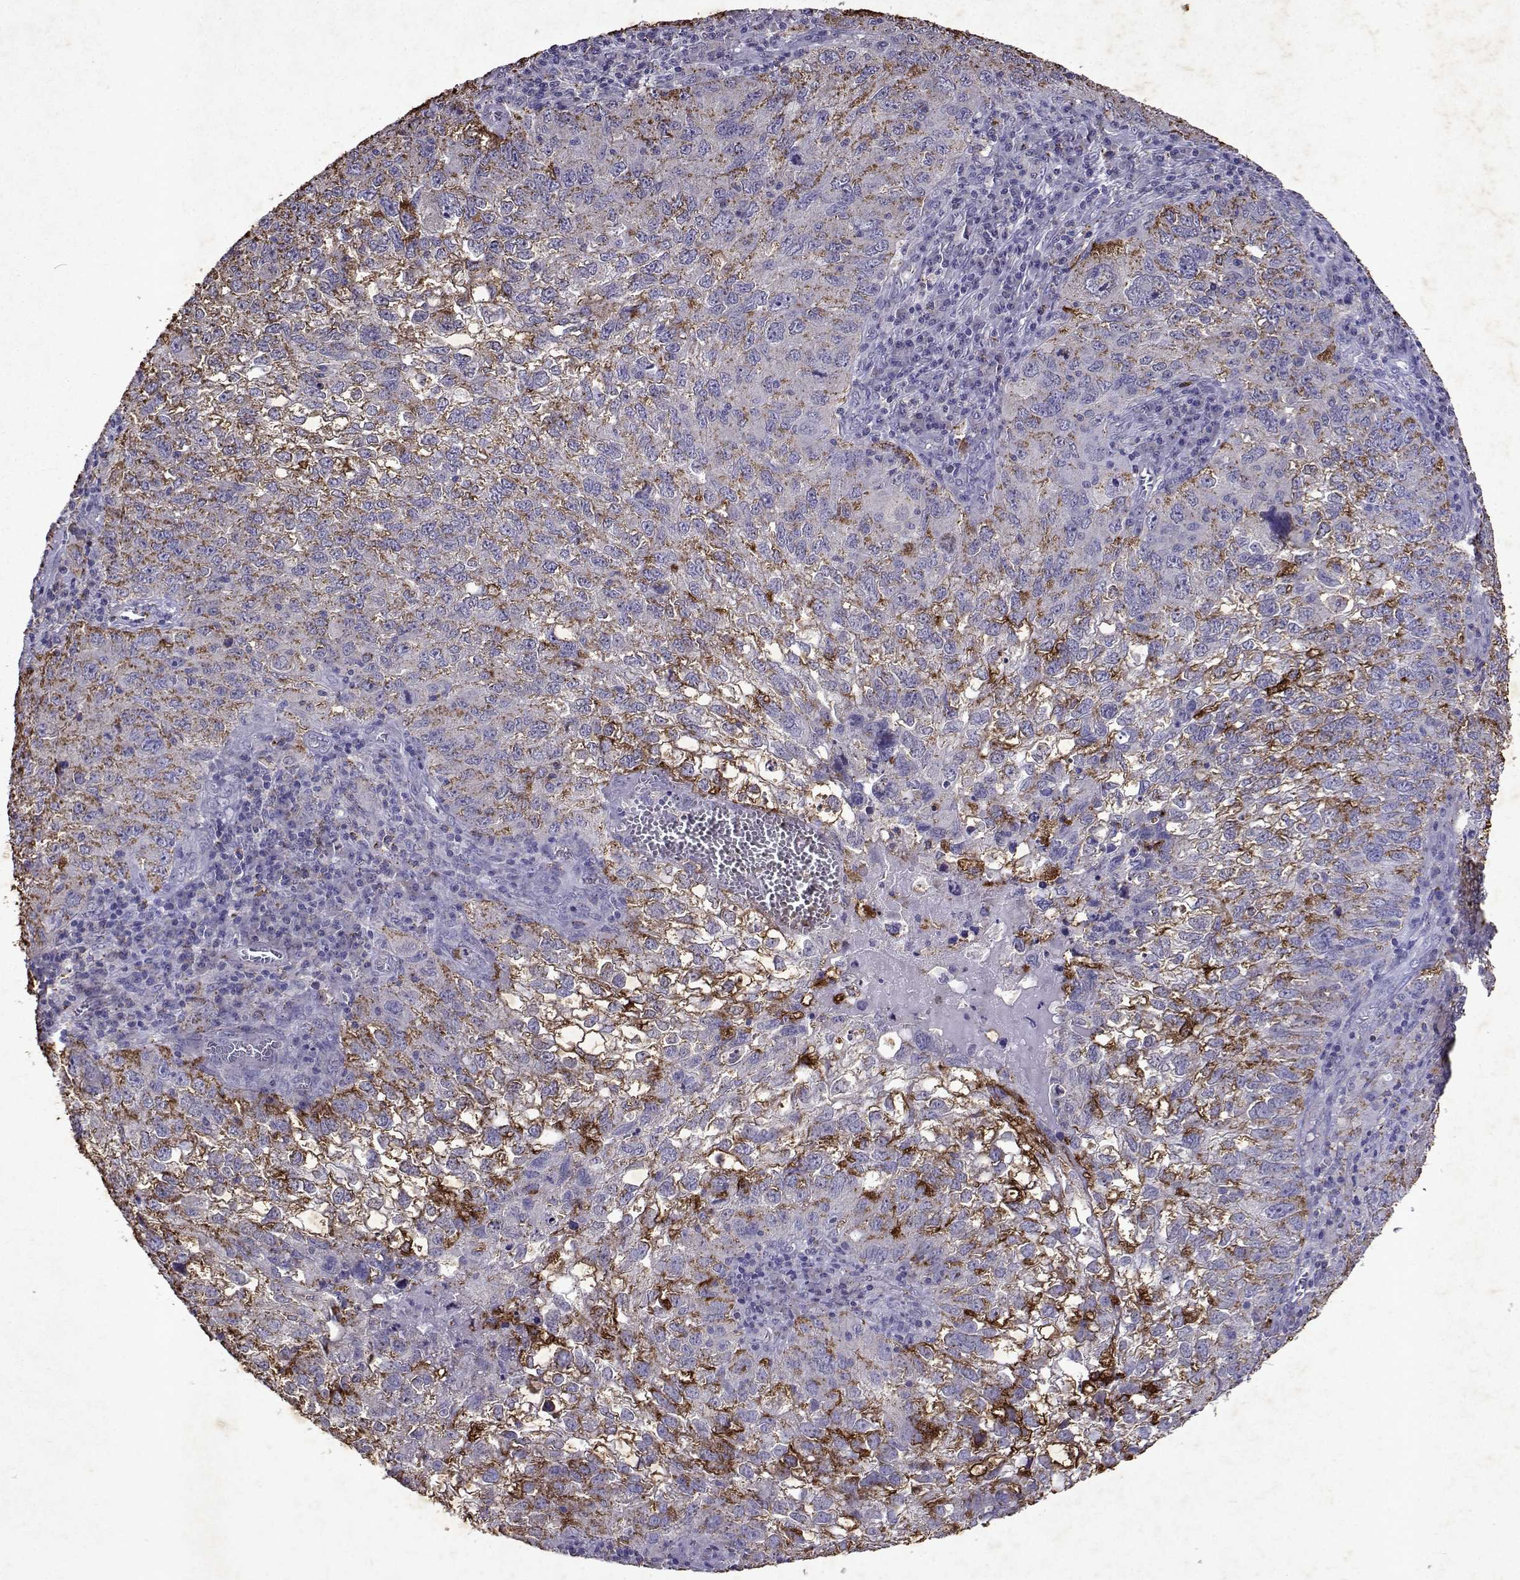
{"staining": {"intensity": "moderate", "quantity": "<25%", "location": "cytoplasmic/membranous"}, "tissue": "cervical cancer", "cell_type": "Tumor cells", "image_type": "cancer", "snomed": [{"axis": "morphology", "description": "Squamous cell carcinoma, NOS"}, {"axis": "topography", "description": "Cervix"}], "caption": "A brown stain labels moderate cytoplasmic/membranous expression of a protein in cervical cancer (squamous cell carcinoma) tumor cells.", "gene": "DUSP28", "patient": {"sex": "female", "age": 55}}